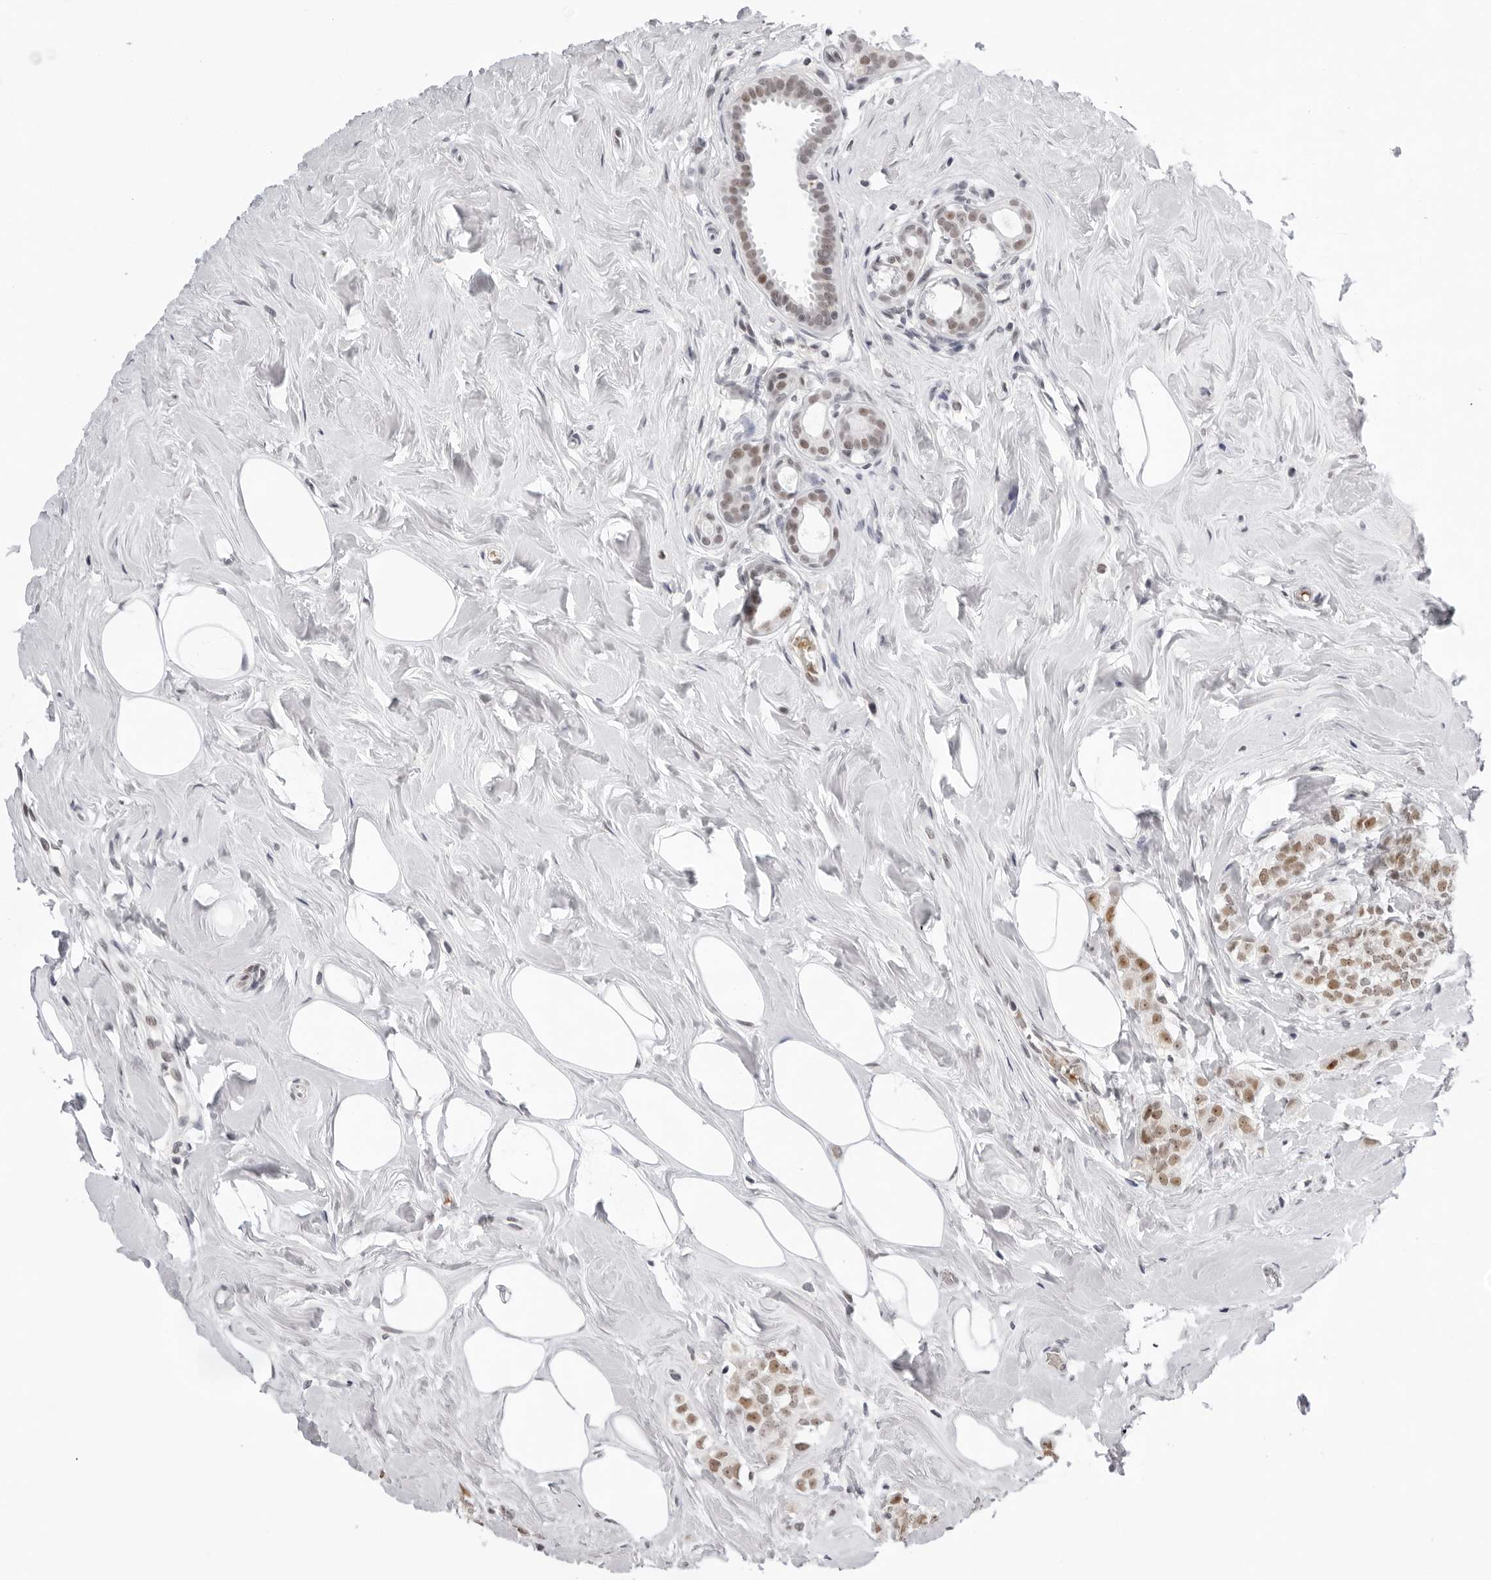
{"staining": {"intensity": "moderate", "quantity": ">75%", "location": "nuclear"}, "tissue": "breast cancer", "cell_type": "Tumor cells", "image_type": "cancer", "snomed": [{"axis": "morphology", "description": "Lobular carcinoma"}, {"axis": "topography", "description": "Breast"}], "caption": "This is a histology image of IHC staining of breast lobular carcinoma, which shows moderate expression in the nuclear of tumor cells.", "gene": "USP1", "patient": {"sex": "female", "age": 47}}